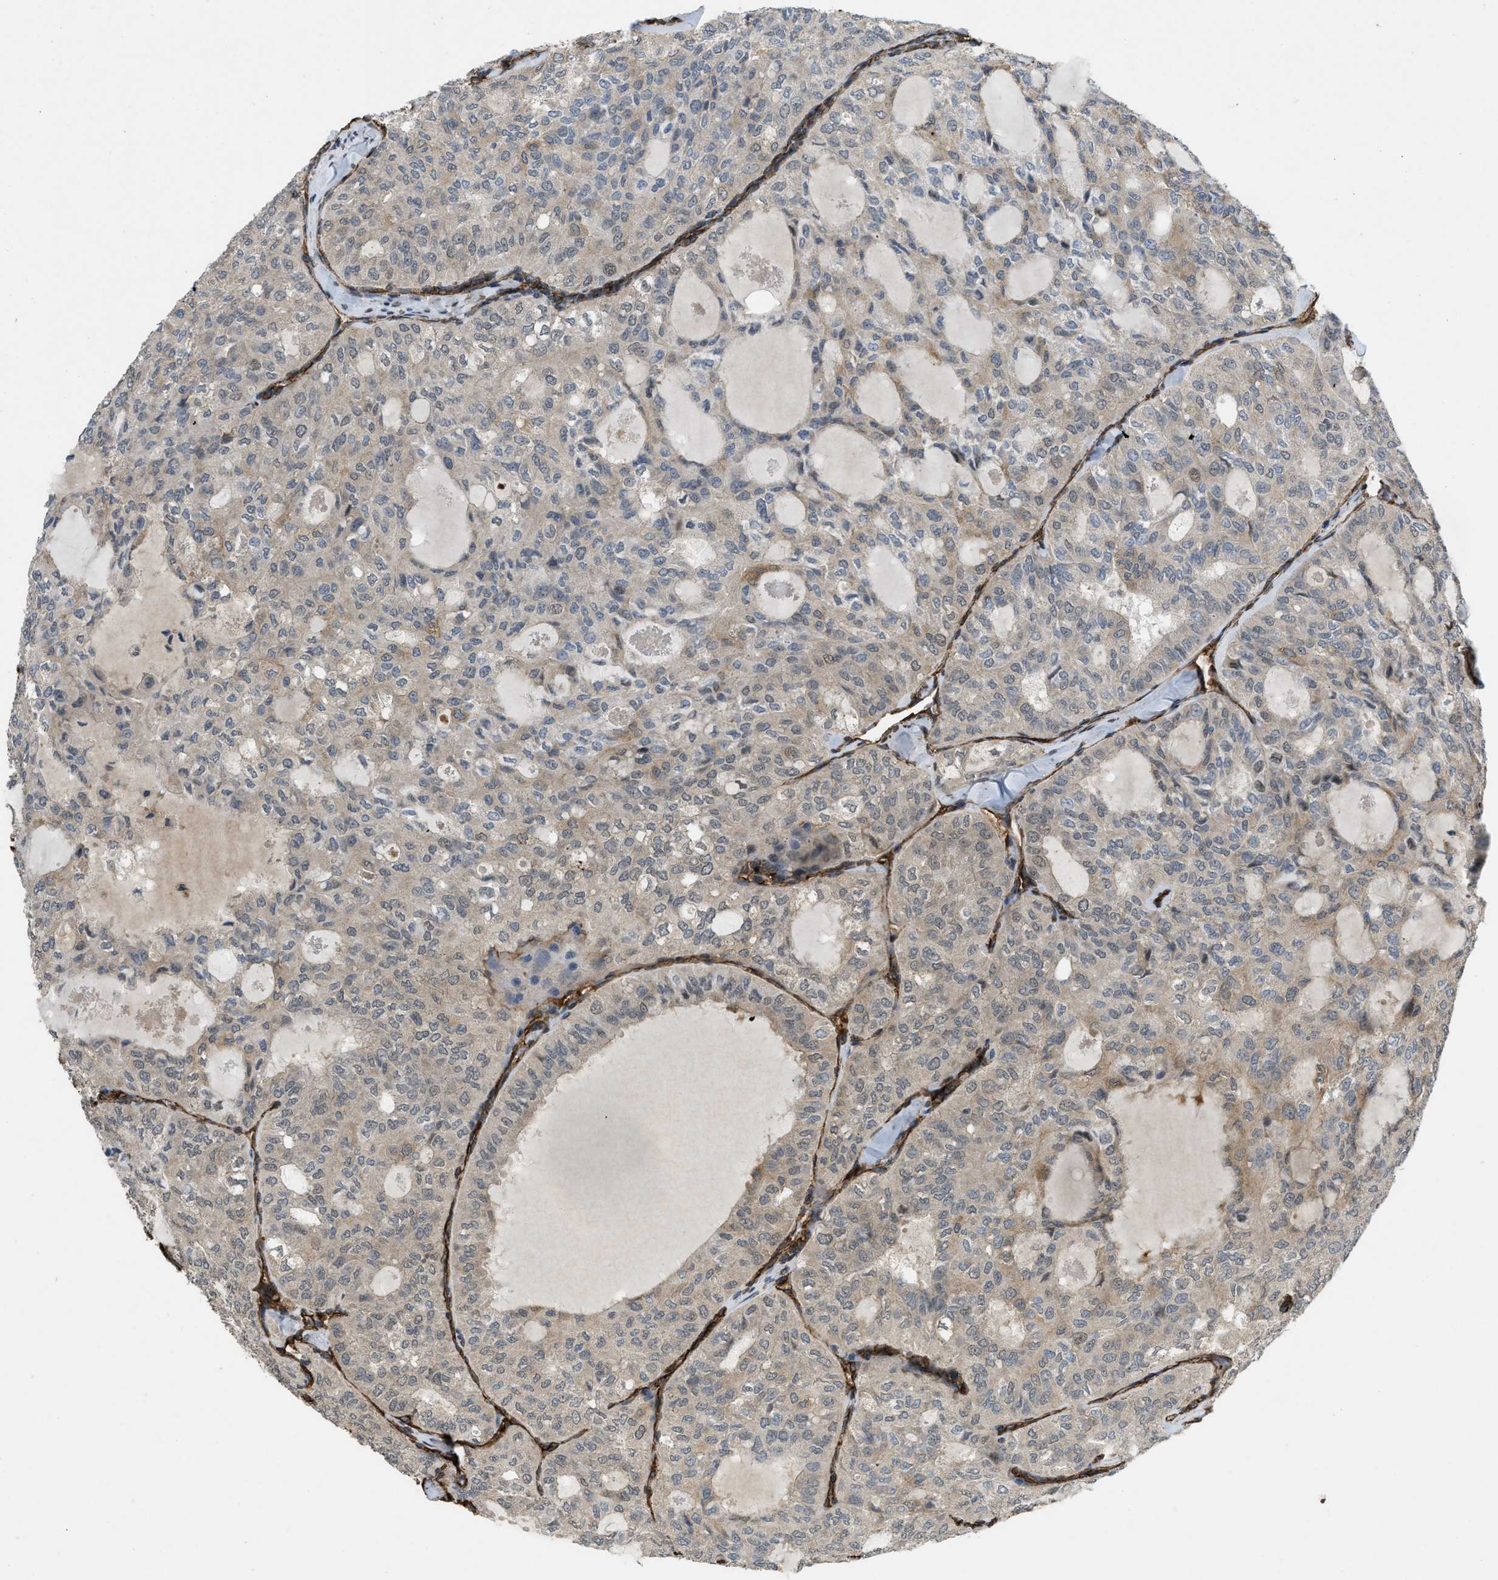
{"staining": {"intensity": "weak", "quantity": "25%-75%", "location": "cytoplasmic/membranous"}, "tissue": "thyroid cancer", "cell_type": "Tumor cells", "image_type": "cancer", "snomed": [{"axis": "morphology", "description": "Follicular adenoma carcinoma, NOS"}, {"axis": "topography", "description": "Thyroid gland"}], "caption": "Protein expression by IHC shows weak cytoplasmic/membranous staining in approximately 25%-75% of tumor cells in thyroid cancer. (DAB (3,3'-diaminobenzidine) IHC with brightfield microscopy, high magnification).", "gene": "NMB", "patient": {"sex": "male", "age": 75}}